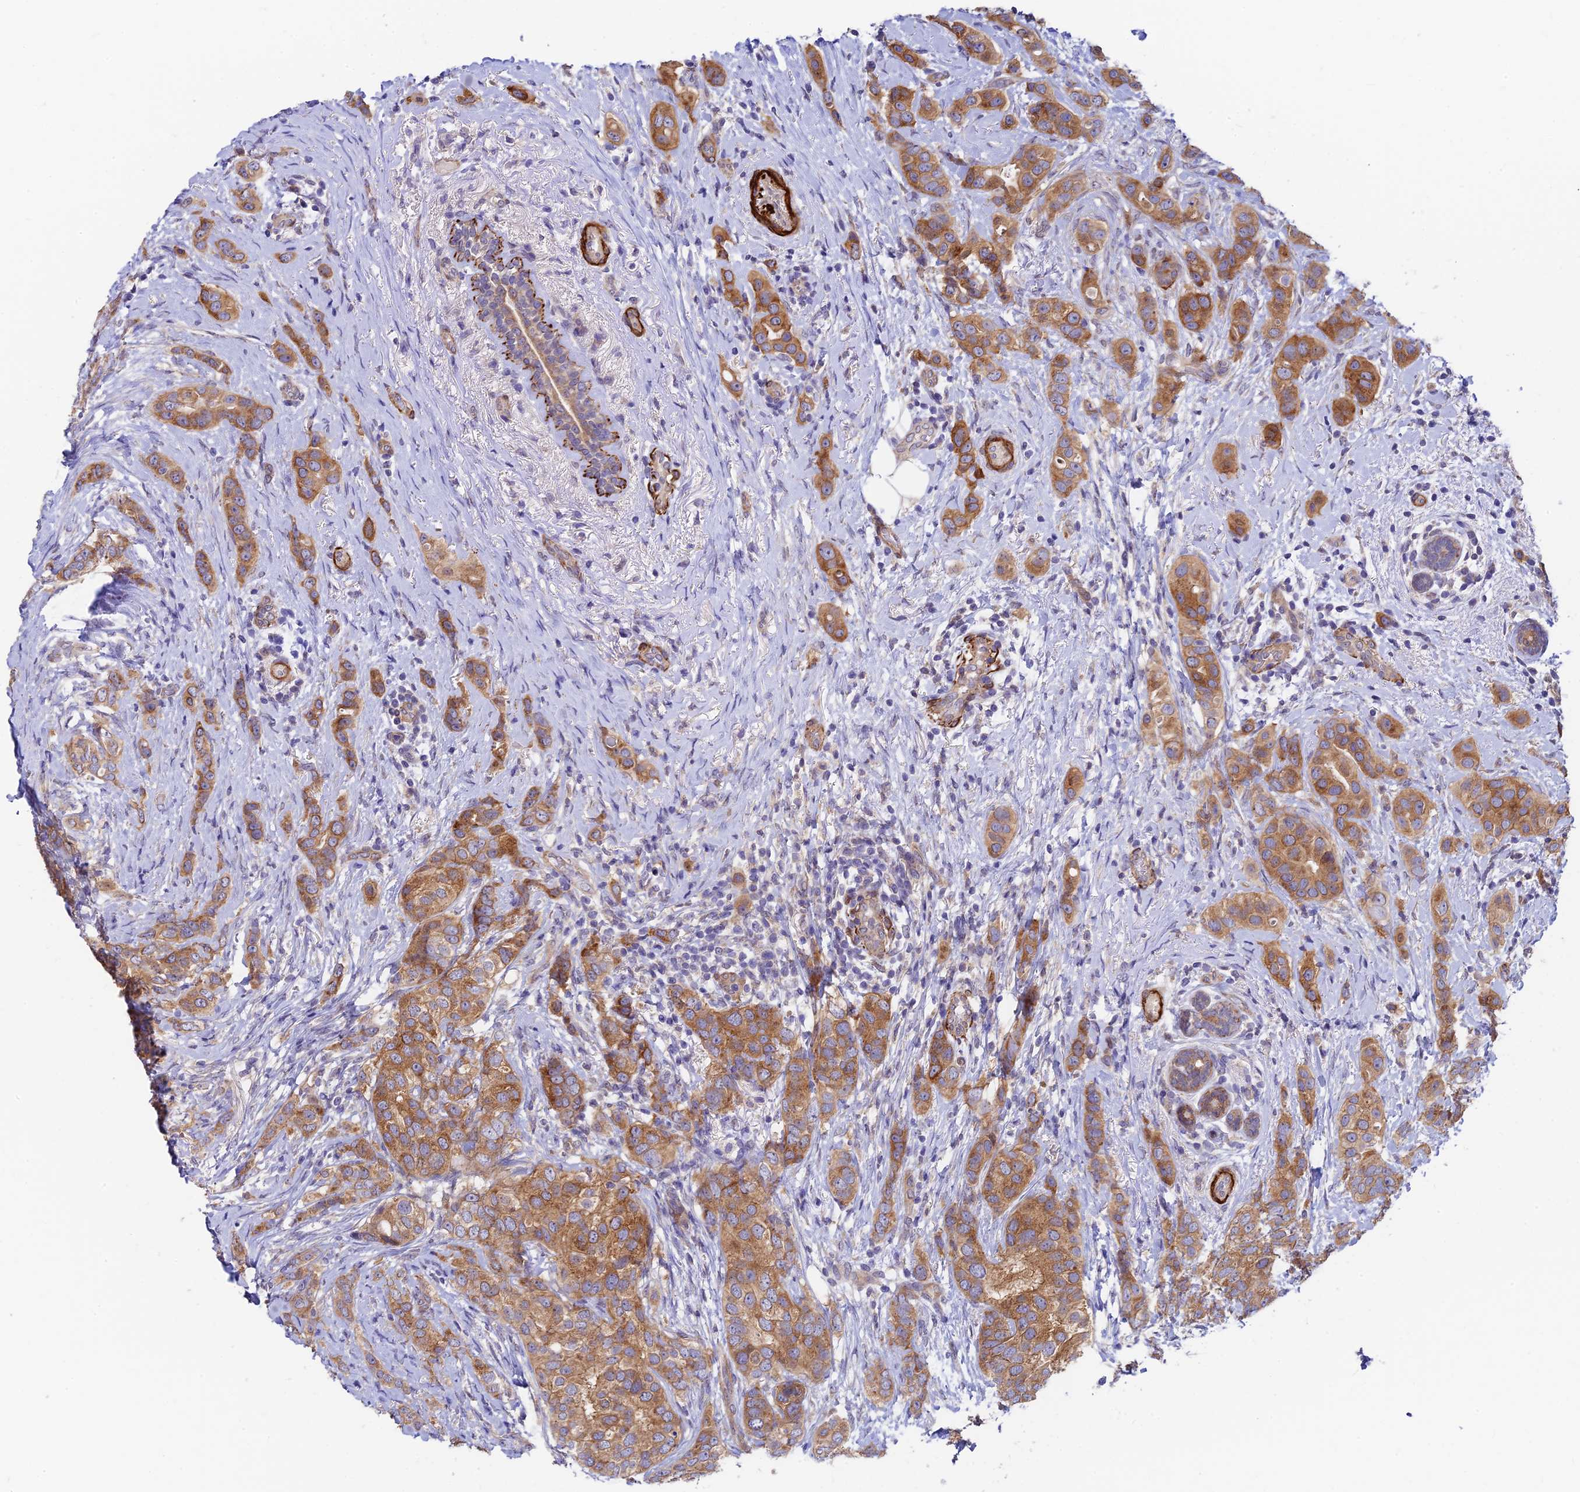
{"staining": {"intensity": "moderate", "quantity": ">75%", "location": "cytoplasmic/membranous"}, "tissue": "breast cancer", "cell_type": "Tumor cells", "image_type": "cancer", "snomed": [{"axis": "morphology", "description": "Lobular carcinoma"}, {"axis": "topography", "description": "Breast"}], "caption": "Lobular carcinoma (breast) tissue displays moderate cytoplasmic/membranous positivity in about >75% of tumor cells", "gene": "ANKRD50", "patient": {"sex": "female", "age": 51}}